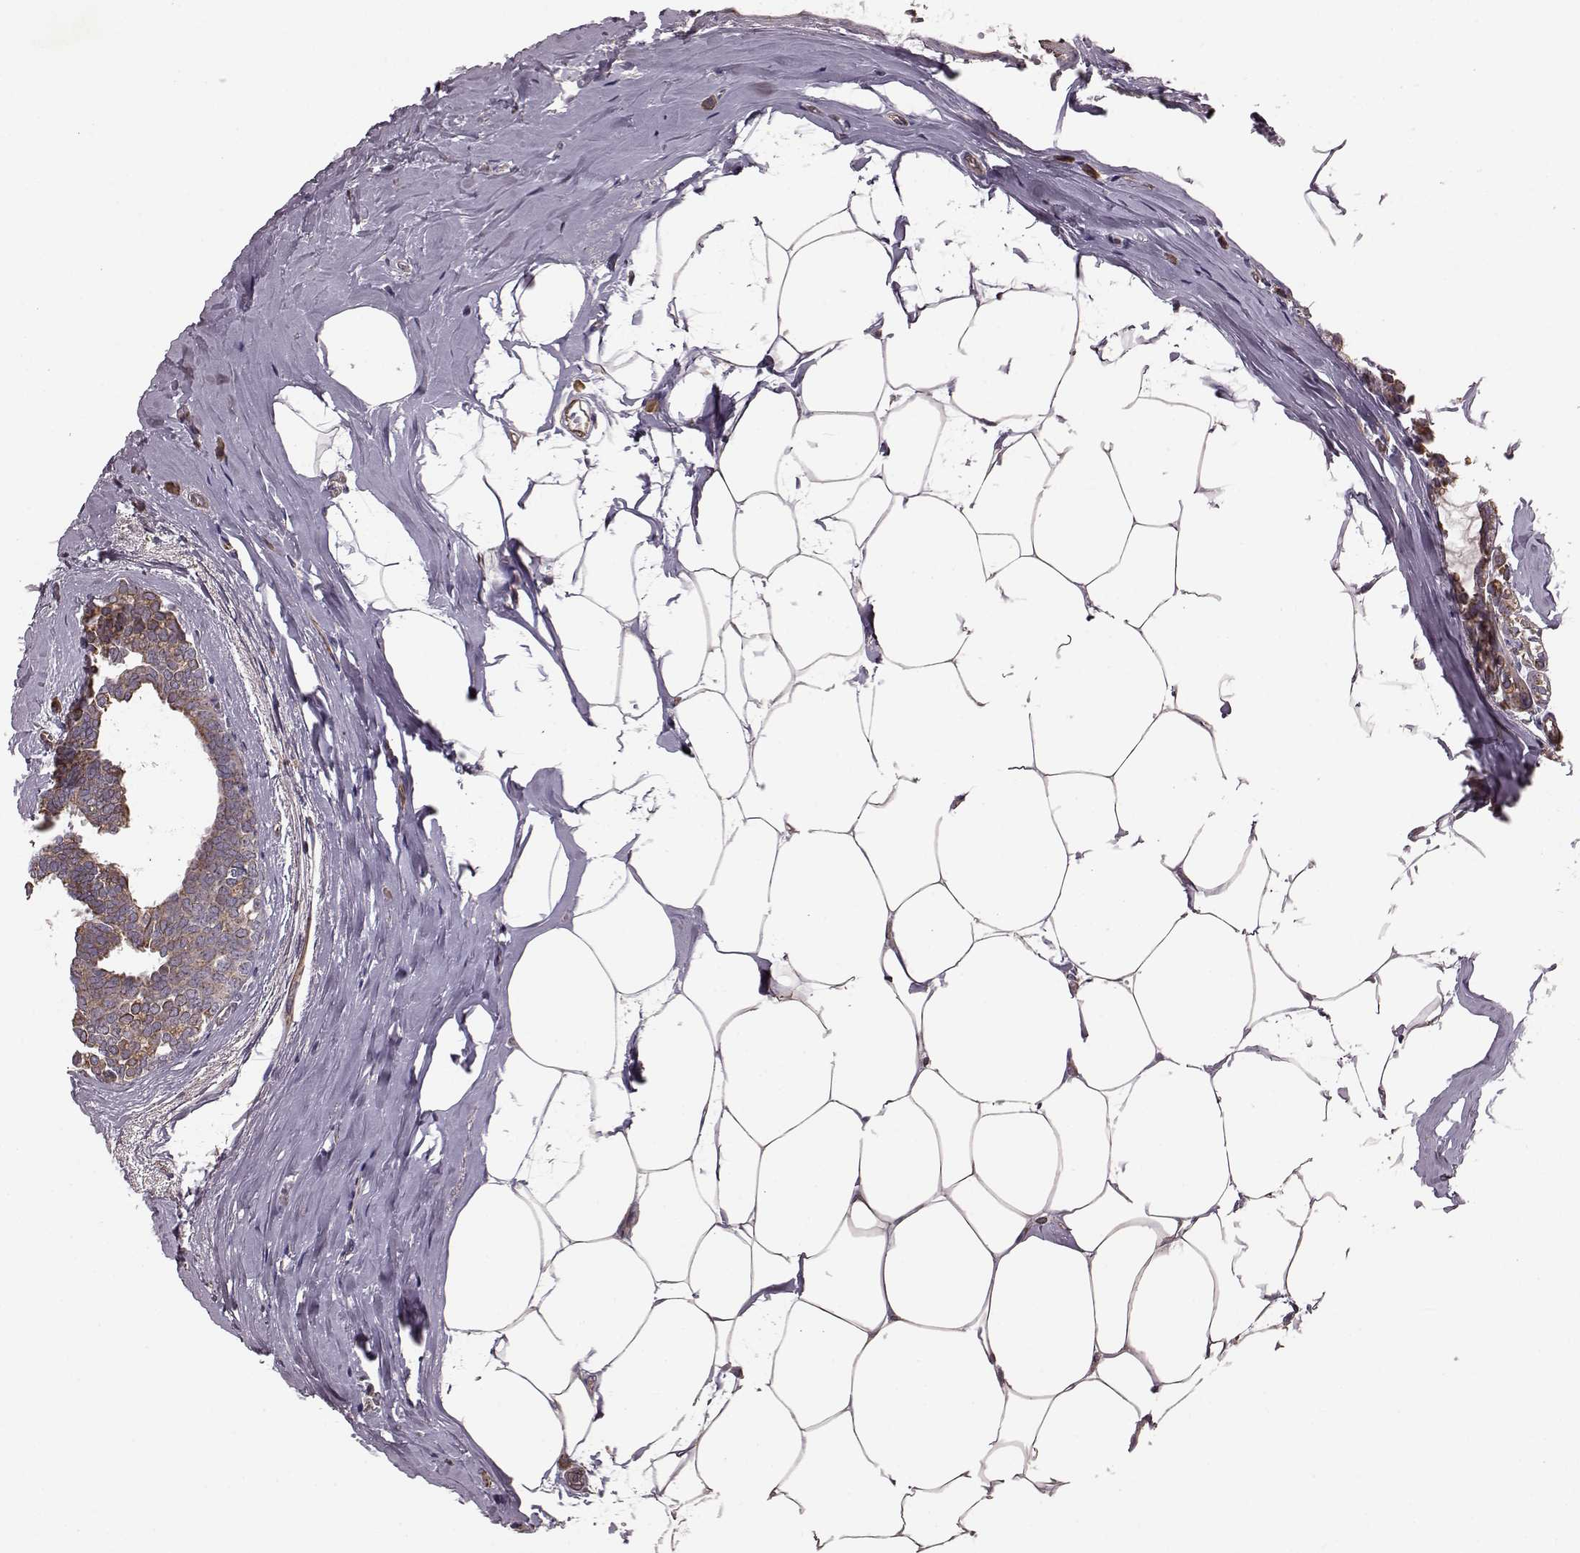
{"staining": {"intensity": "moderate", "quantity": ">75%", "location": "cytoplasmic/membranous"}, "tissue": "breast cancer", "cell_type": "Tumor cells", "image_type": "cancer", "snomed": [{"axis": "morphology", "description": "Intraductal carcinoma, in situ"}, {"axis": "morphology", "description": "Duct carcinoma"}, {"axis": "morphology", "description": "Lobular carcinoma, in situ"}, {"axis": "topography", "description": "Breast"}], "caption": "This is a histology image of immunohistochemistry (IHC) staining of breast lobular carcinoma in situ, which shows moderate expression in the cytoplasmic/membranous of tumor cells.", "gene": "NTF3", "patient": {"sex": "female", "age": 44}}